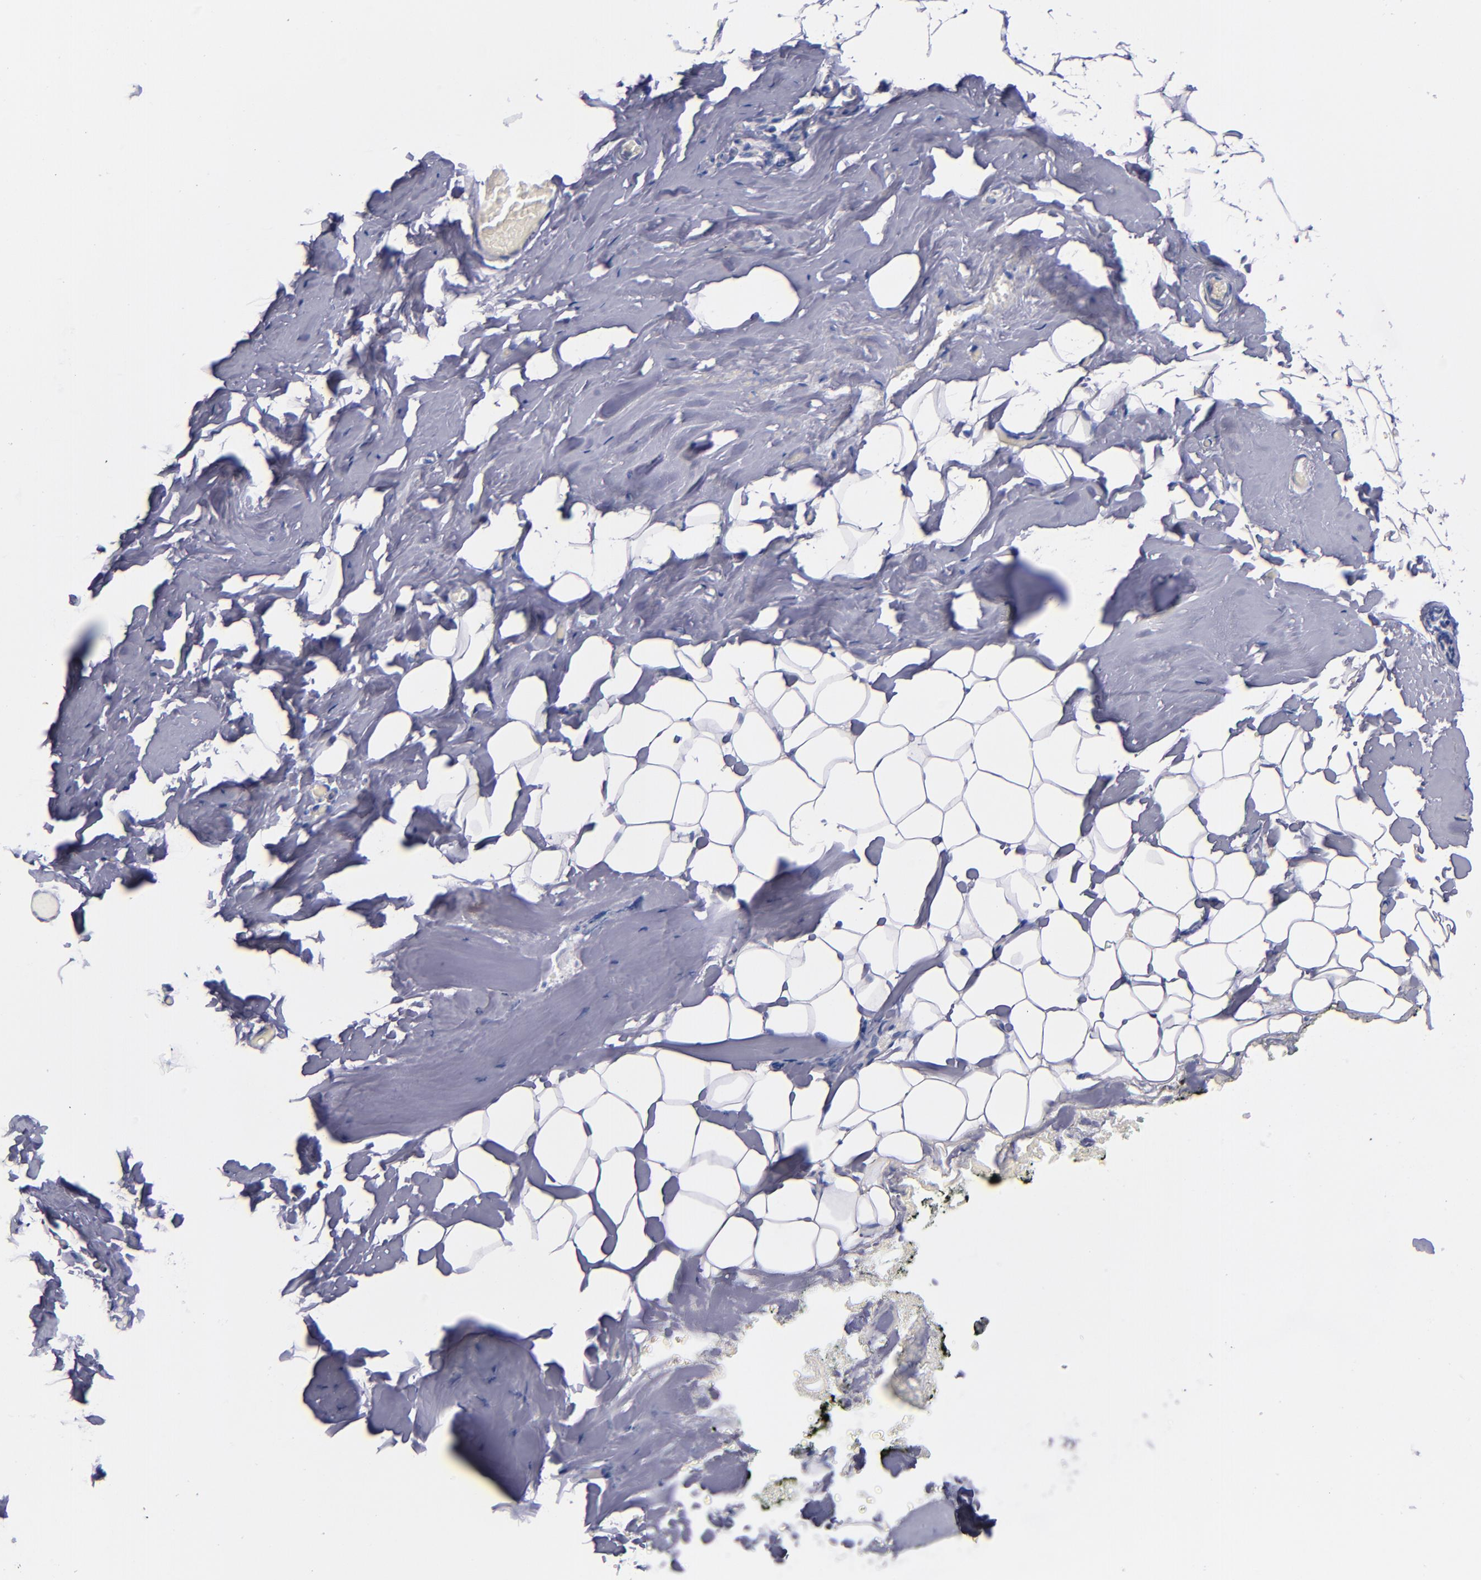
{"staining": {"intensity": "negative", "quantity": "none", "location": "none"}, "tissue": "breast", "cell_type": "Adipocytes", "image_type": "normal", "snomed": [{"axis": "morphology", "description": "Normal tissue, NOS"}, {"axis": "topography", "description": "Breast"}, {"axis": "topography", "description": "Soft tissue"}], "caption": "Protein analysis of benign breast exhibits no significant staining in adipocytes. Brightfield microscopy of IHC stained with DAB (brown) and hematoxylin (blue), captured at high magnification.", "gene": "CNTNAP2", "patient": {"sex": "female", "age": 75}}